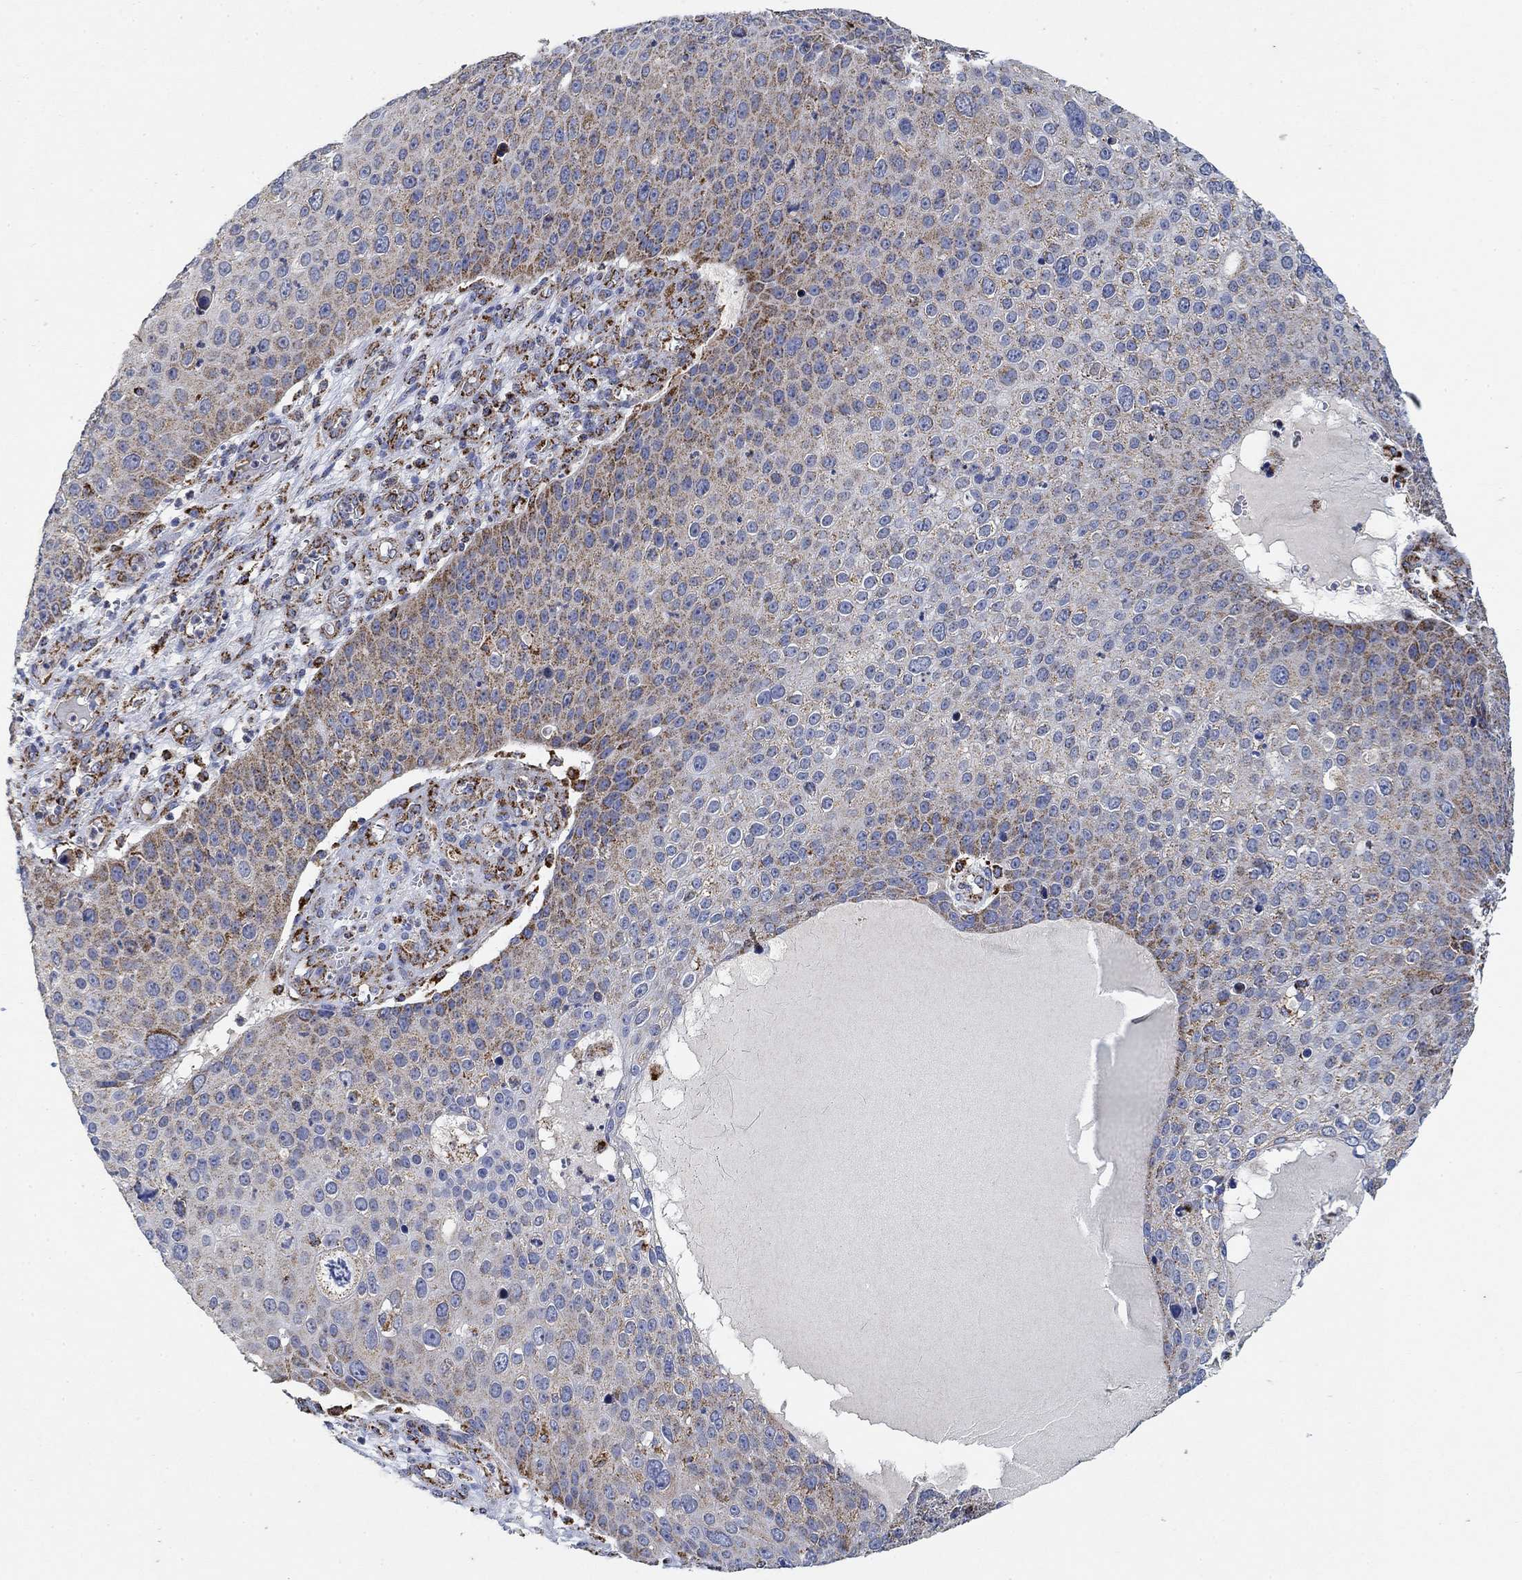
{"staining": {"intensity": "moderate", "quantity": "<25%", "location": "cytoplasmic/membranous"}, "tissue": "skin cancer", "cell_type": "Tumor cells", "image_type": "cancer", "snomed": [{"axis": "morphology", "description": "Squamous cell carcinoma, NOS"}, {"axis": "topography", "description": "Skin"}], "caption": "A brown stain shows moderate cytoplasmic/membranous staining of a protein in skin cancer tumor cells. Using DAB (brown) and hematoxylin (blue) stains, captured at high magnification using brightfield microscopy.", "gene": "NDUFS3", "patient": {"sex": "male", "age": 71}}